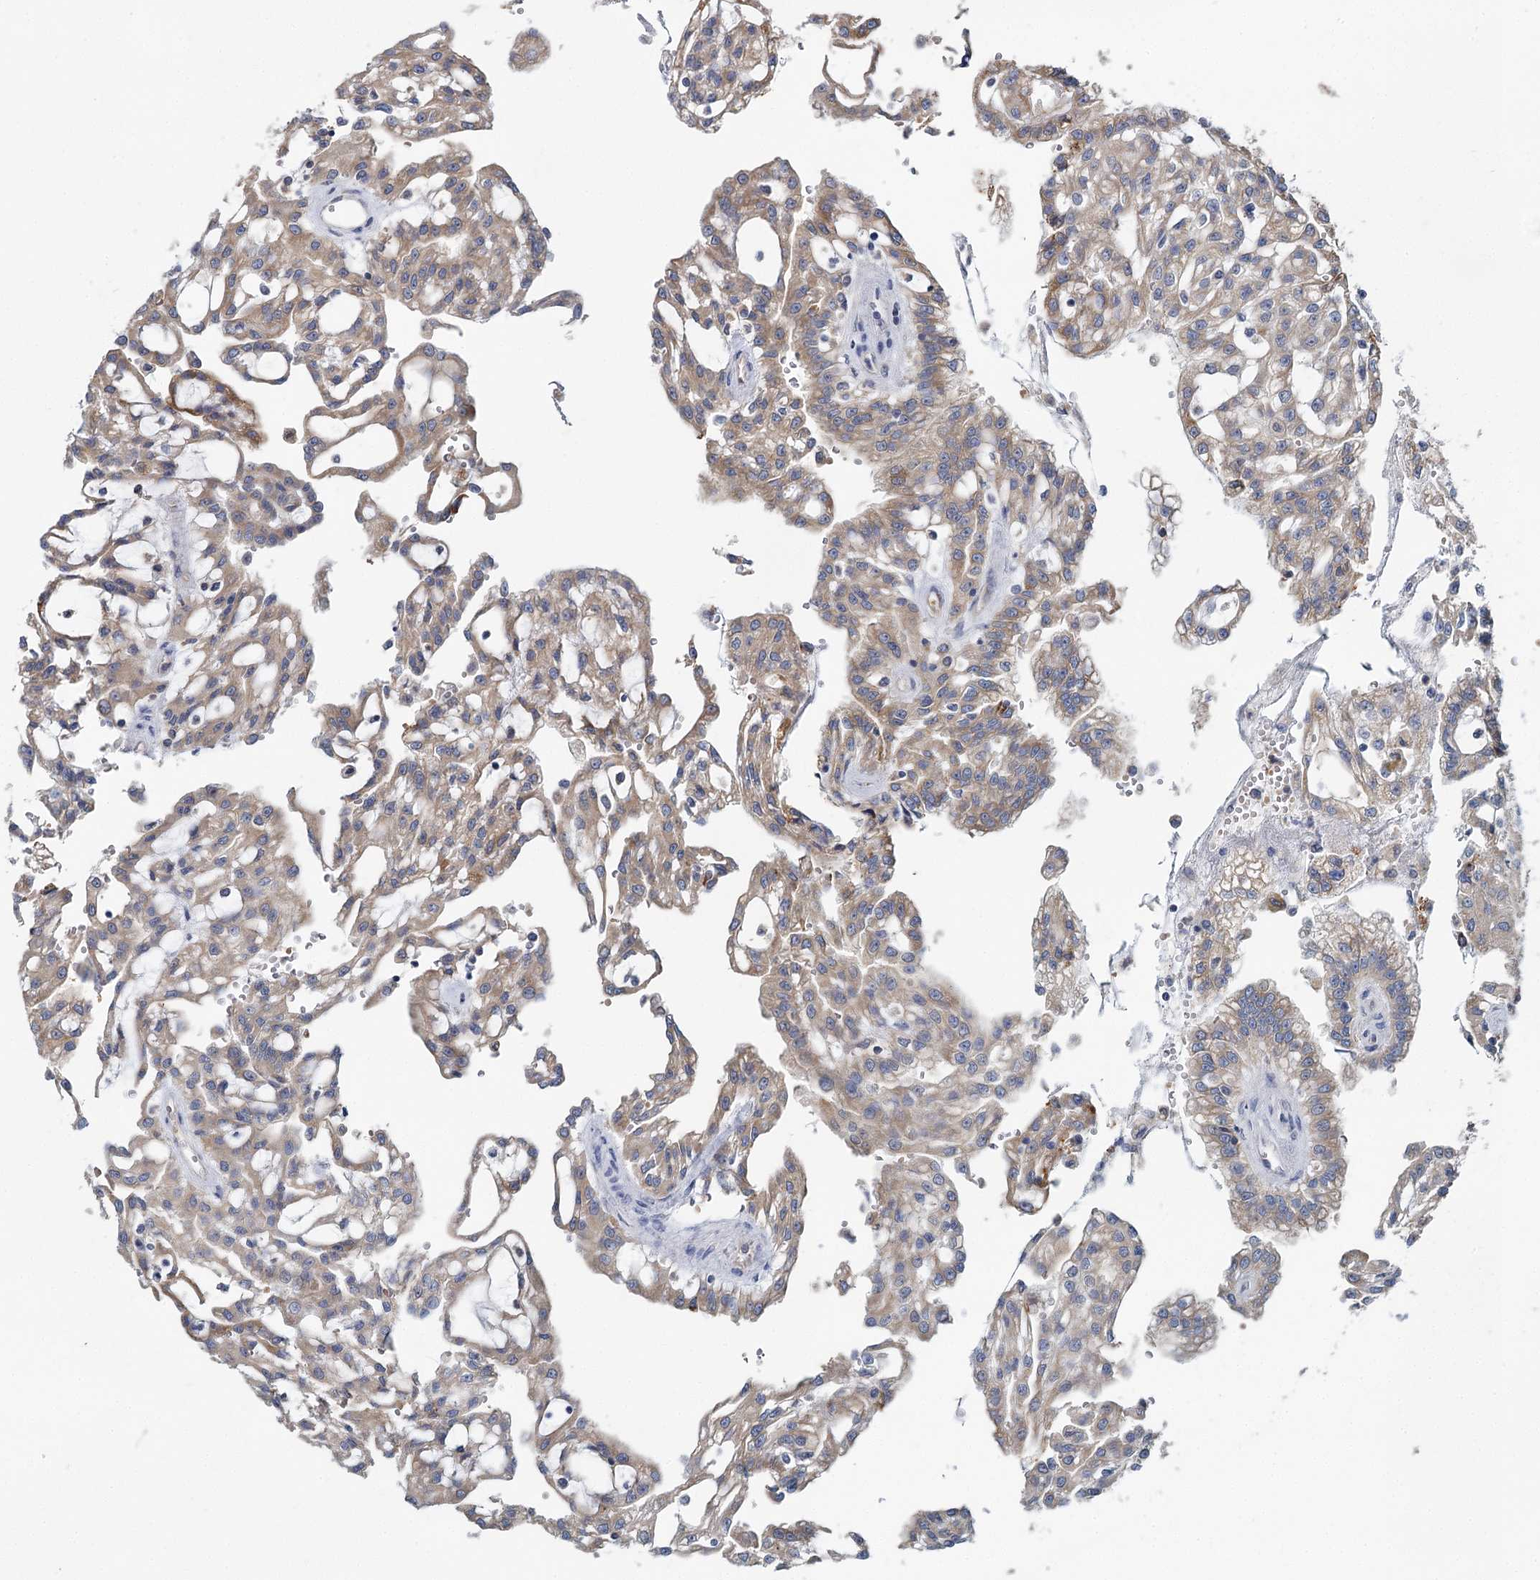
{"staining": {"intensity": "weak", "quantity": "25%-75%", "location": "cytoplasmic/membranous"}, "tissue": "renal cancer", "cell_type": "Tumor cells", "image_type": "cancer", "snomed": [{"axis": "morphology", "description": "Adenocarcinoma, NOS"}, {"axis": "topography", "description": "Kidney"}], "caption": "Human renal adenocarcinoma stained for a protein (brown) reveals weak cytoplasmic/membranous positive staining in approximately 25%-75% of tumor cells.", "gene": "ANKRD16", "patient": {"sex": "male", "age": 63}}